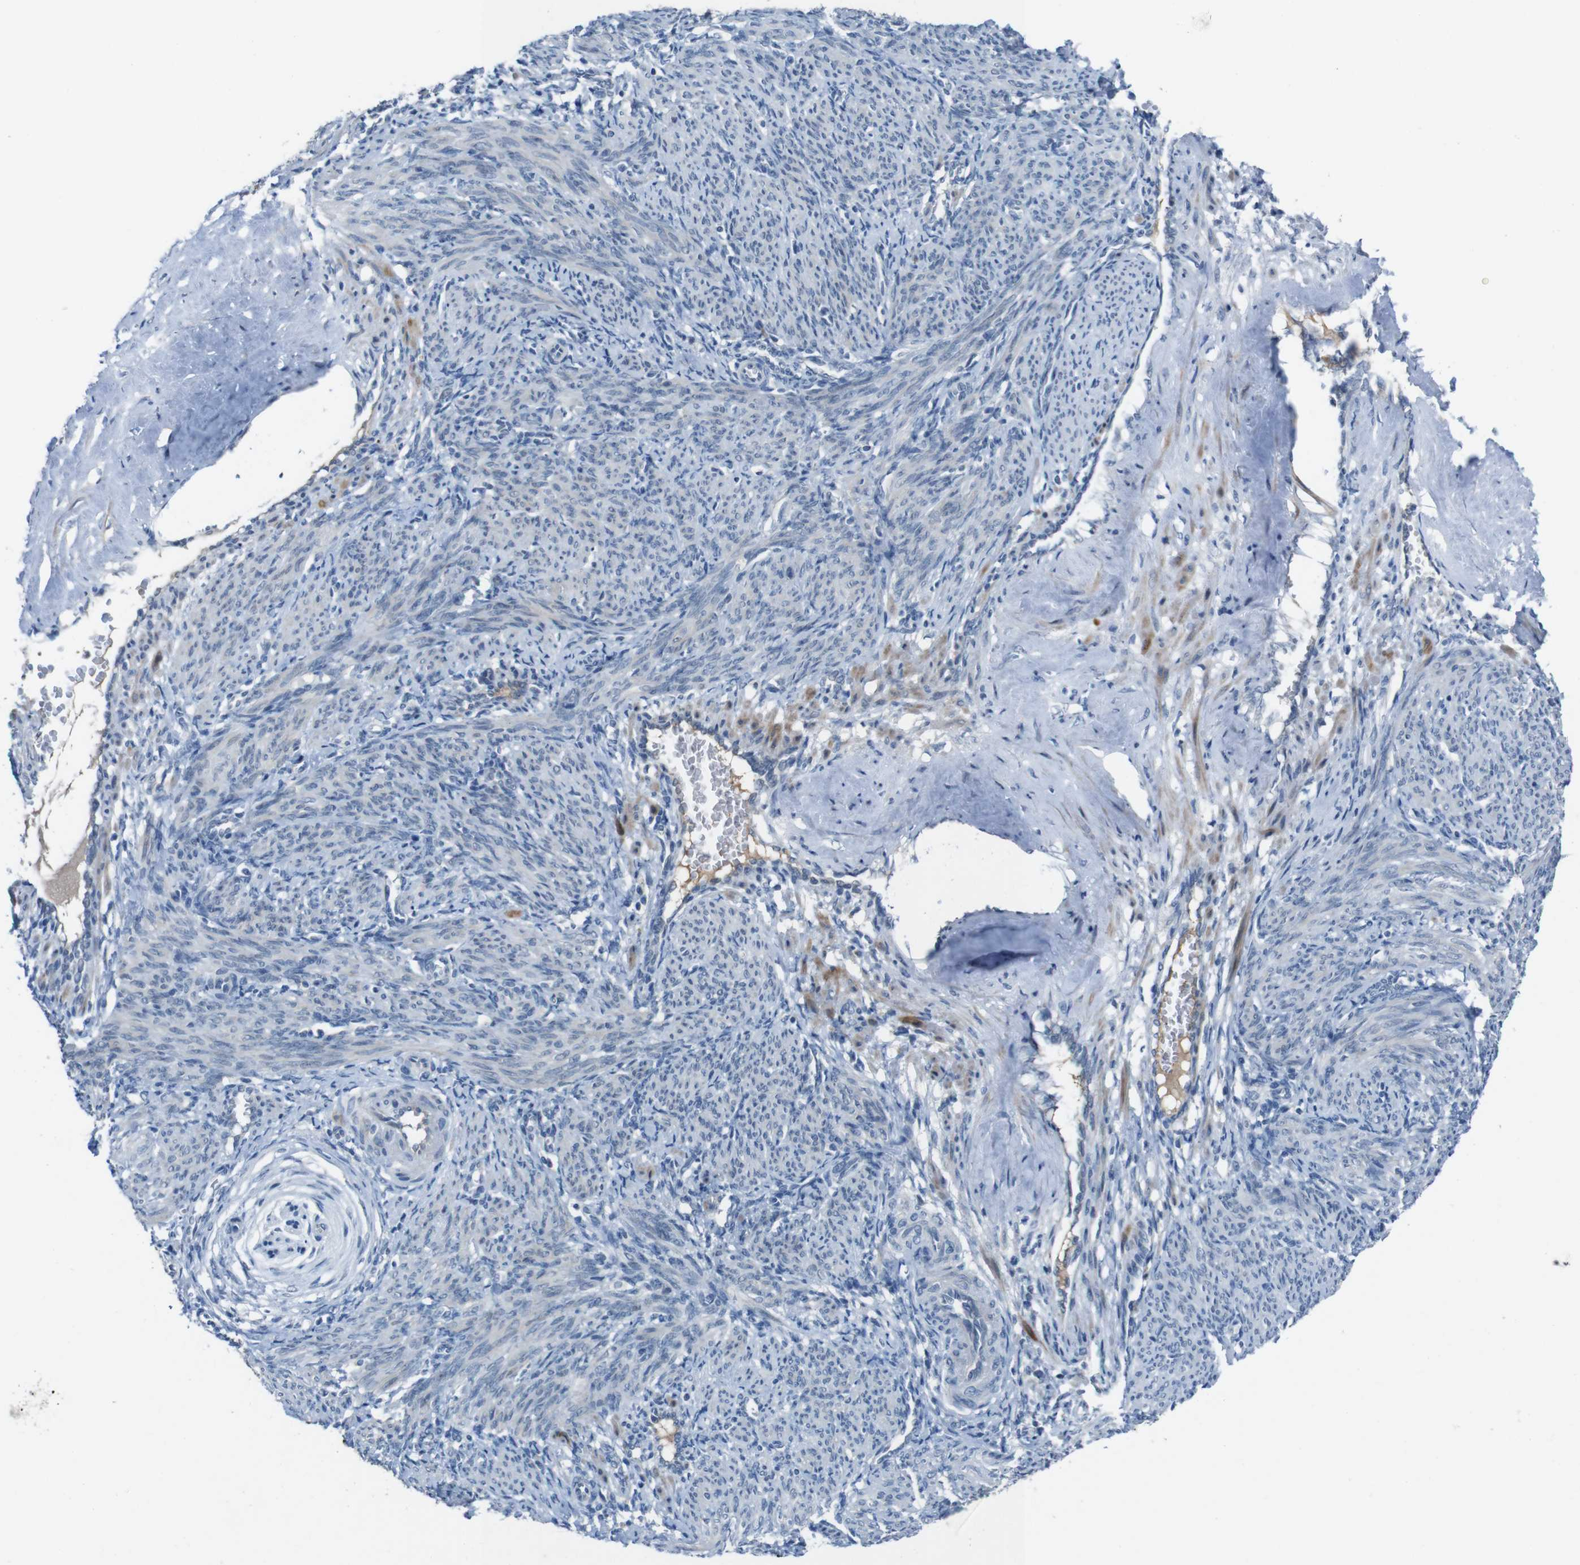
{"staining": {"intensity": "negative", "quantity": "none", "location": "none"}, "tissue": "smooth muscle", "cell_type": "Smooth muscle cells", "image_type": "normal", "snomed": [{"axis": "morphology", "description": "Normal tissue, NOS"}, {"axis": "topography", "description": "Endometrium"}], "caption": "Smooth muscle cells are negative for brown protein staining in normal smooth muscle. (DAB immunohistochemistry with hematoxylin counter stain).", "gene": "CDHR2", "patient": {"sex": "female", "age": 33}}